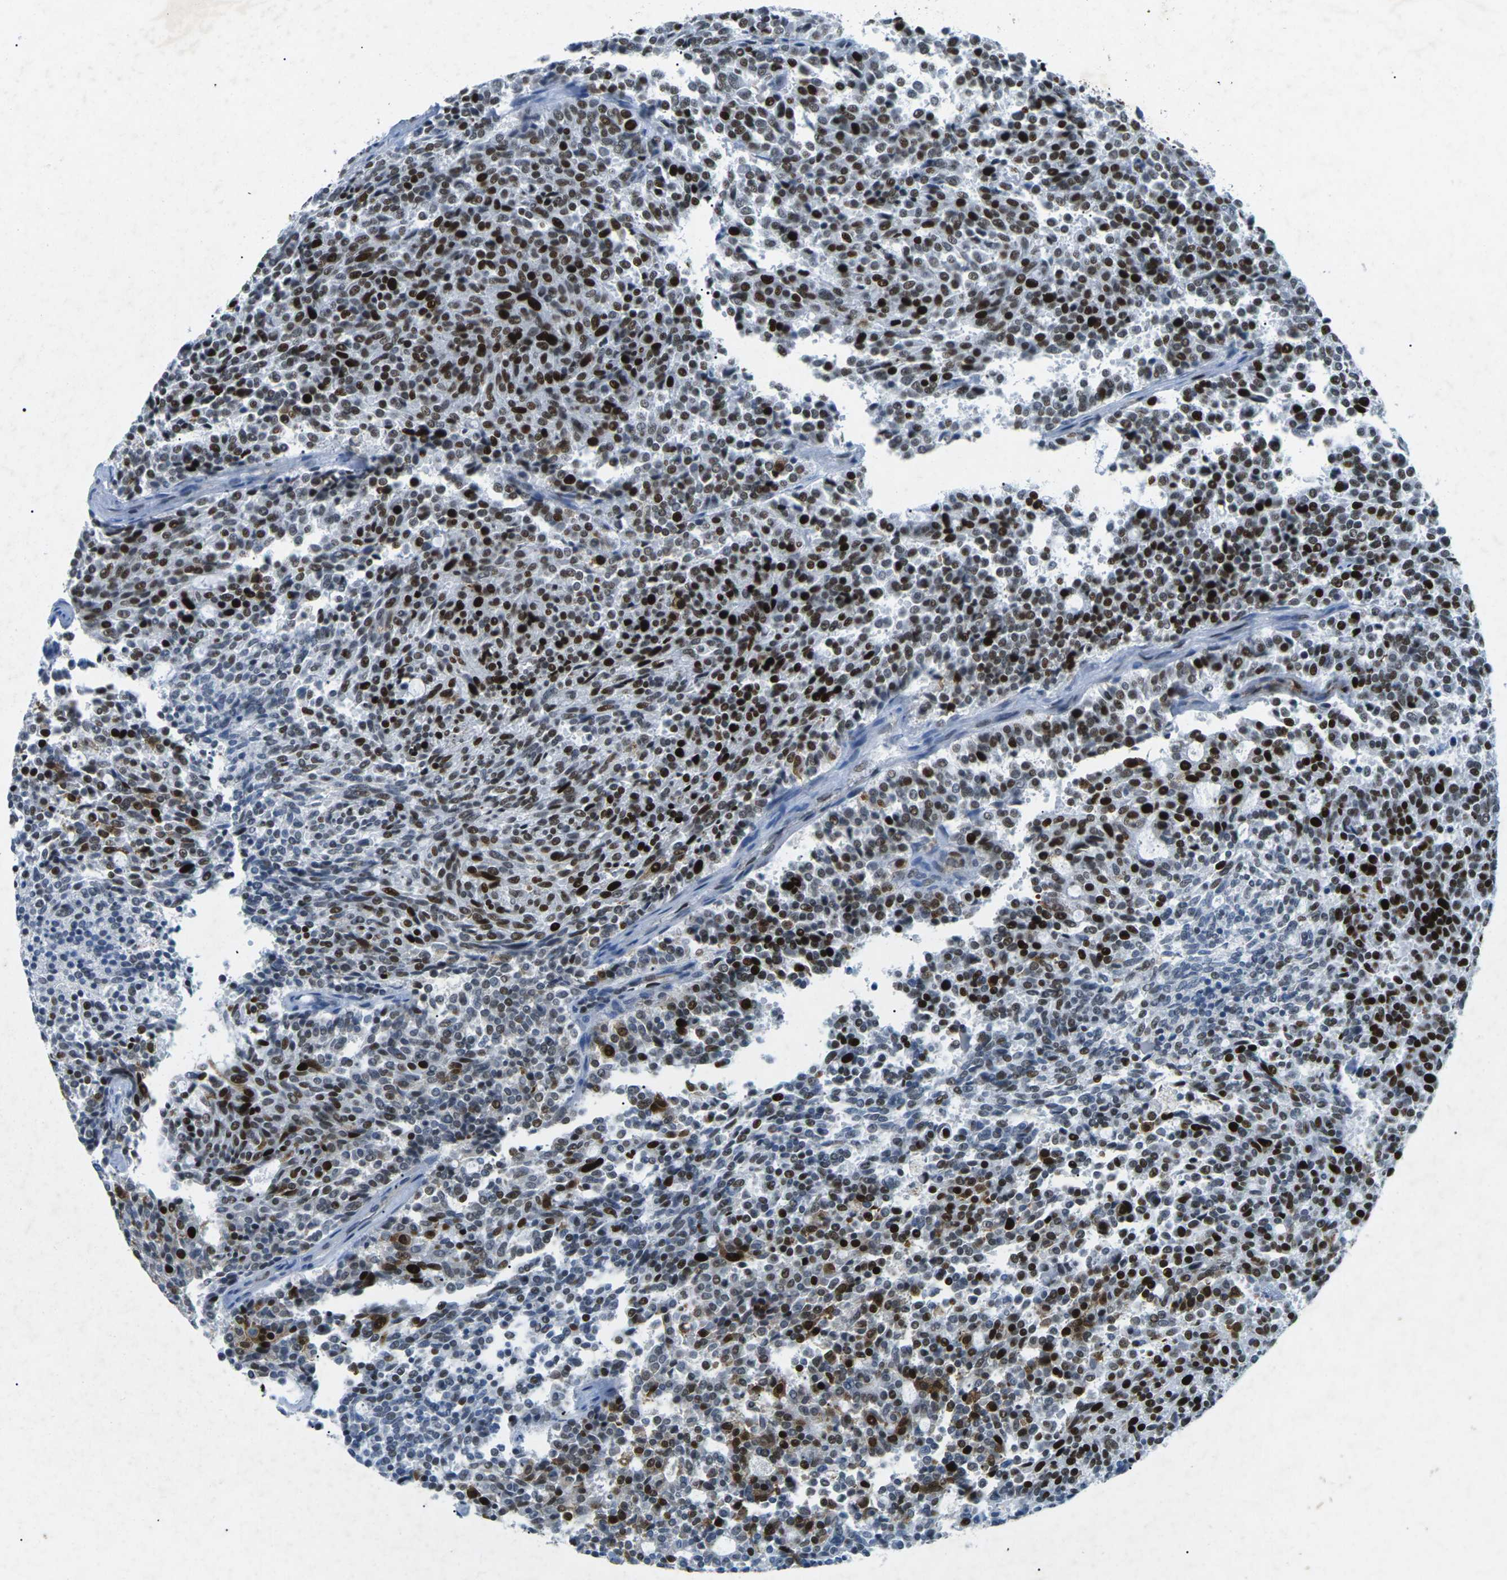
{"staining": {"intensity": "strong", "quantity": ">75%", "location": "nuclear"}, "tissue": "carcinoid", "cell_type": "Tumor cells", "image_type": "cancer", "snomed": [{"axis": "morphology", "description": "Carcinoid, malignant, NOS"}, {"axis": "topography", "description": "Pancreas"}], "caption": "This is a photomicrograph of immunohistochemistry (IHC) staining of carcinoid, which shows strong expression in the nuclear of tumor cells.", "gene": "RB1", "patient": {"sex": "female", "age": 54}}